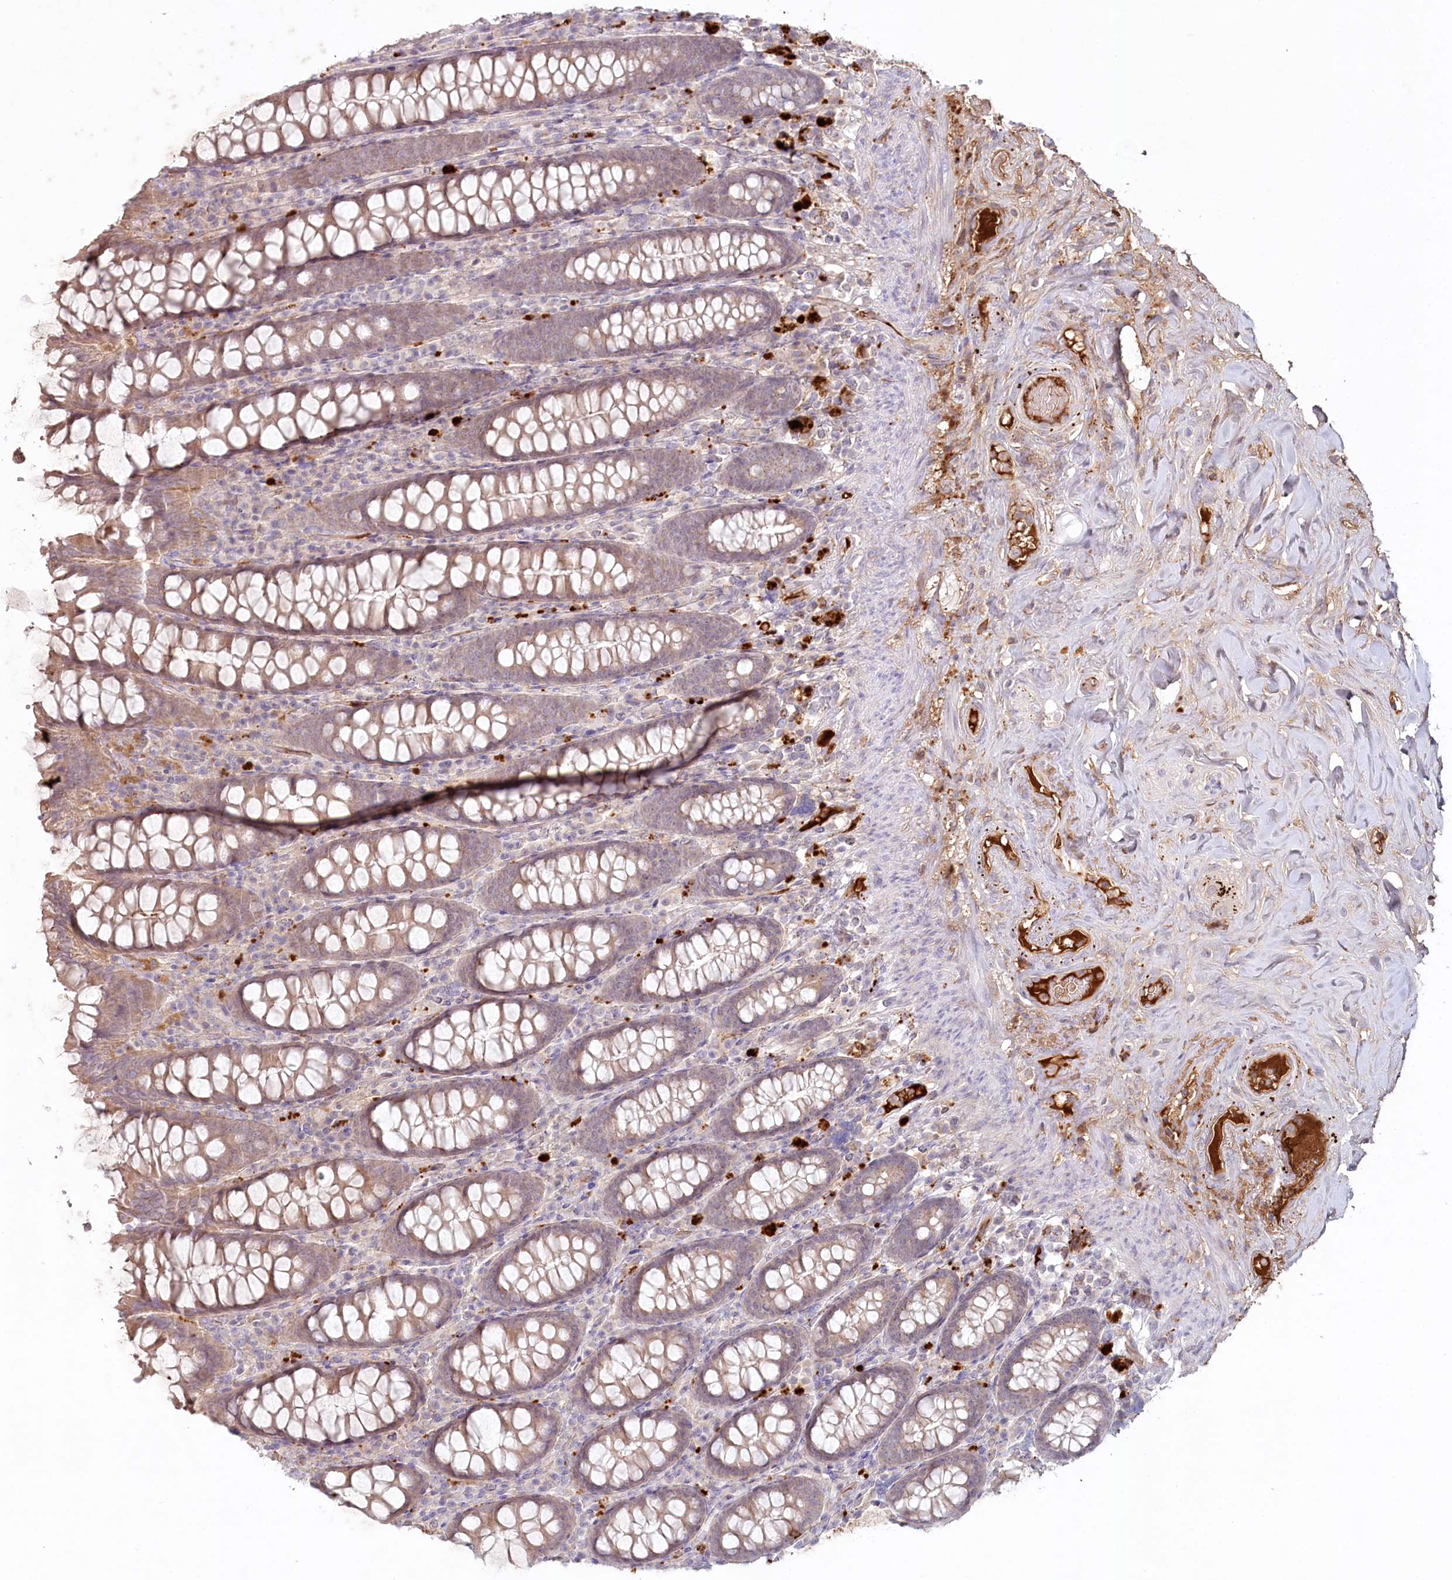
{"staining": {"intensity": "weak", "quantity": ">75%", "location": "cytoplasmic/membranous"}, "tissue": "colon", "cell_type": "Endothelial cells", "image_type": "normal", "snomed": [{"axis": "morphology", "description": "Normal tissue, NOS"}, {"axis": "topography", "description": "Colon"}], "caption": "IHC histopathology image of unremarkable colon: human colon stained using immunohistochemistry (IHC) exhibits low levels of weak protein expression localized specifically in the cytoplasmic/membranous of endothelial cells, appearing as a cytoplasmic/membranous brown color.", "gene": "PSAPL1", "patient": {"sex": "female", "age": 79}}